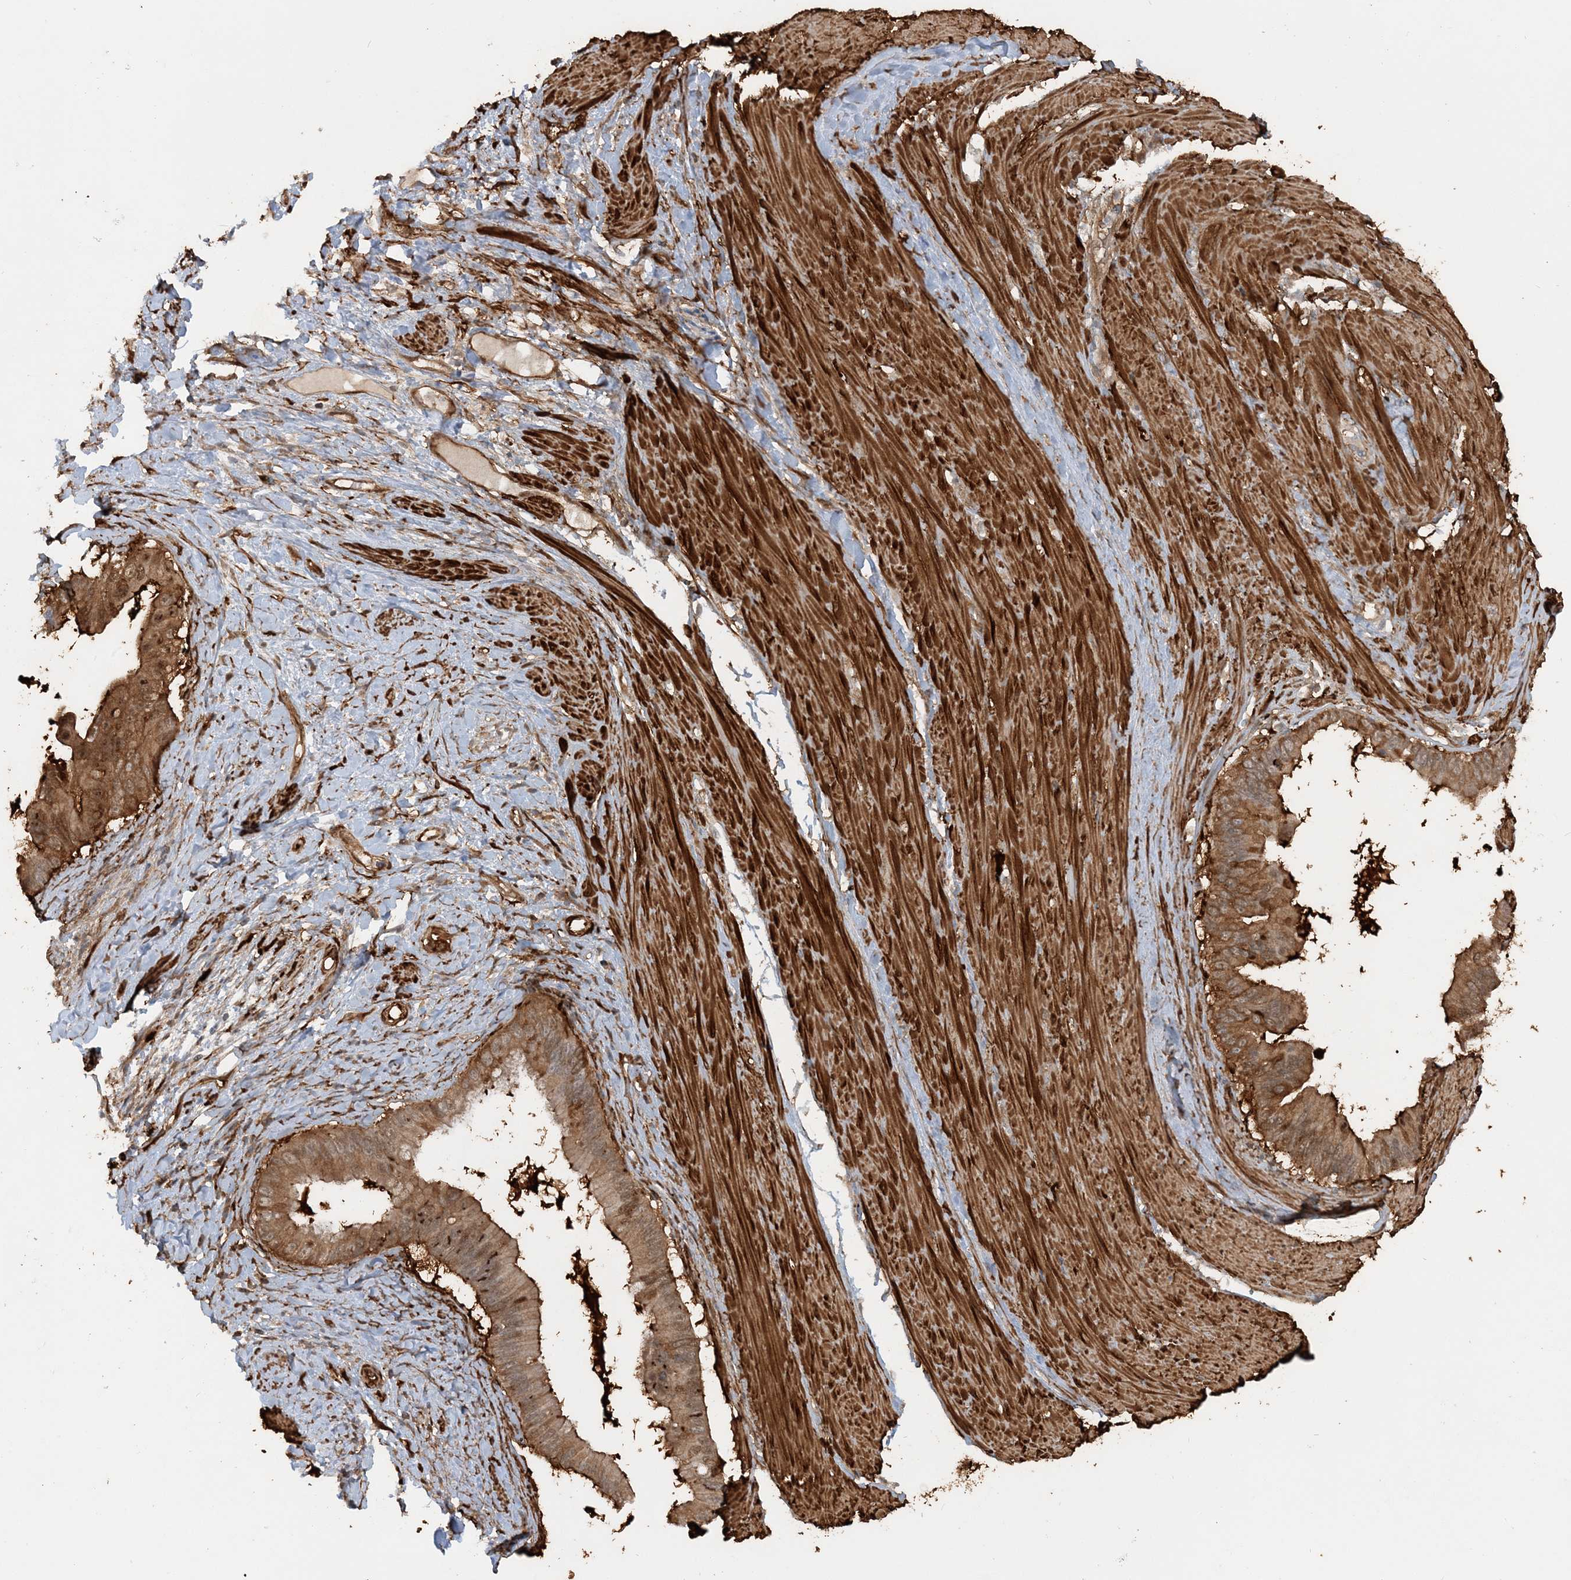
{"staining": {"intensity": "strong", "quantity": ">75%", "location": "cytoplasmic/membranous"}, "tissue": "pancreatic cancer", "cell_type": "Tumor cells", "image_type": "cancer", "snomed": [{"axis": "morphology", "description": "Adenocarcinoma, NOS"}, {"axis": "topography", "description": "Pancreas"}], "caption": "Immunohistochemistry of human adenocarcinoma (pancreatic) demonstrates high levels of strong cytoplasmic/membranous expression in approximately >75% of tumor cells.", "gene": "DSTN", "patient": {"sex": "female", "age": 56}}